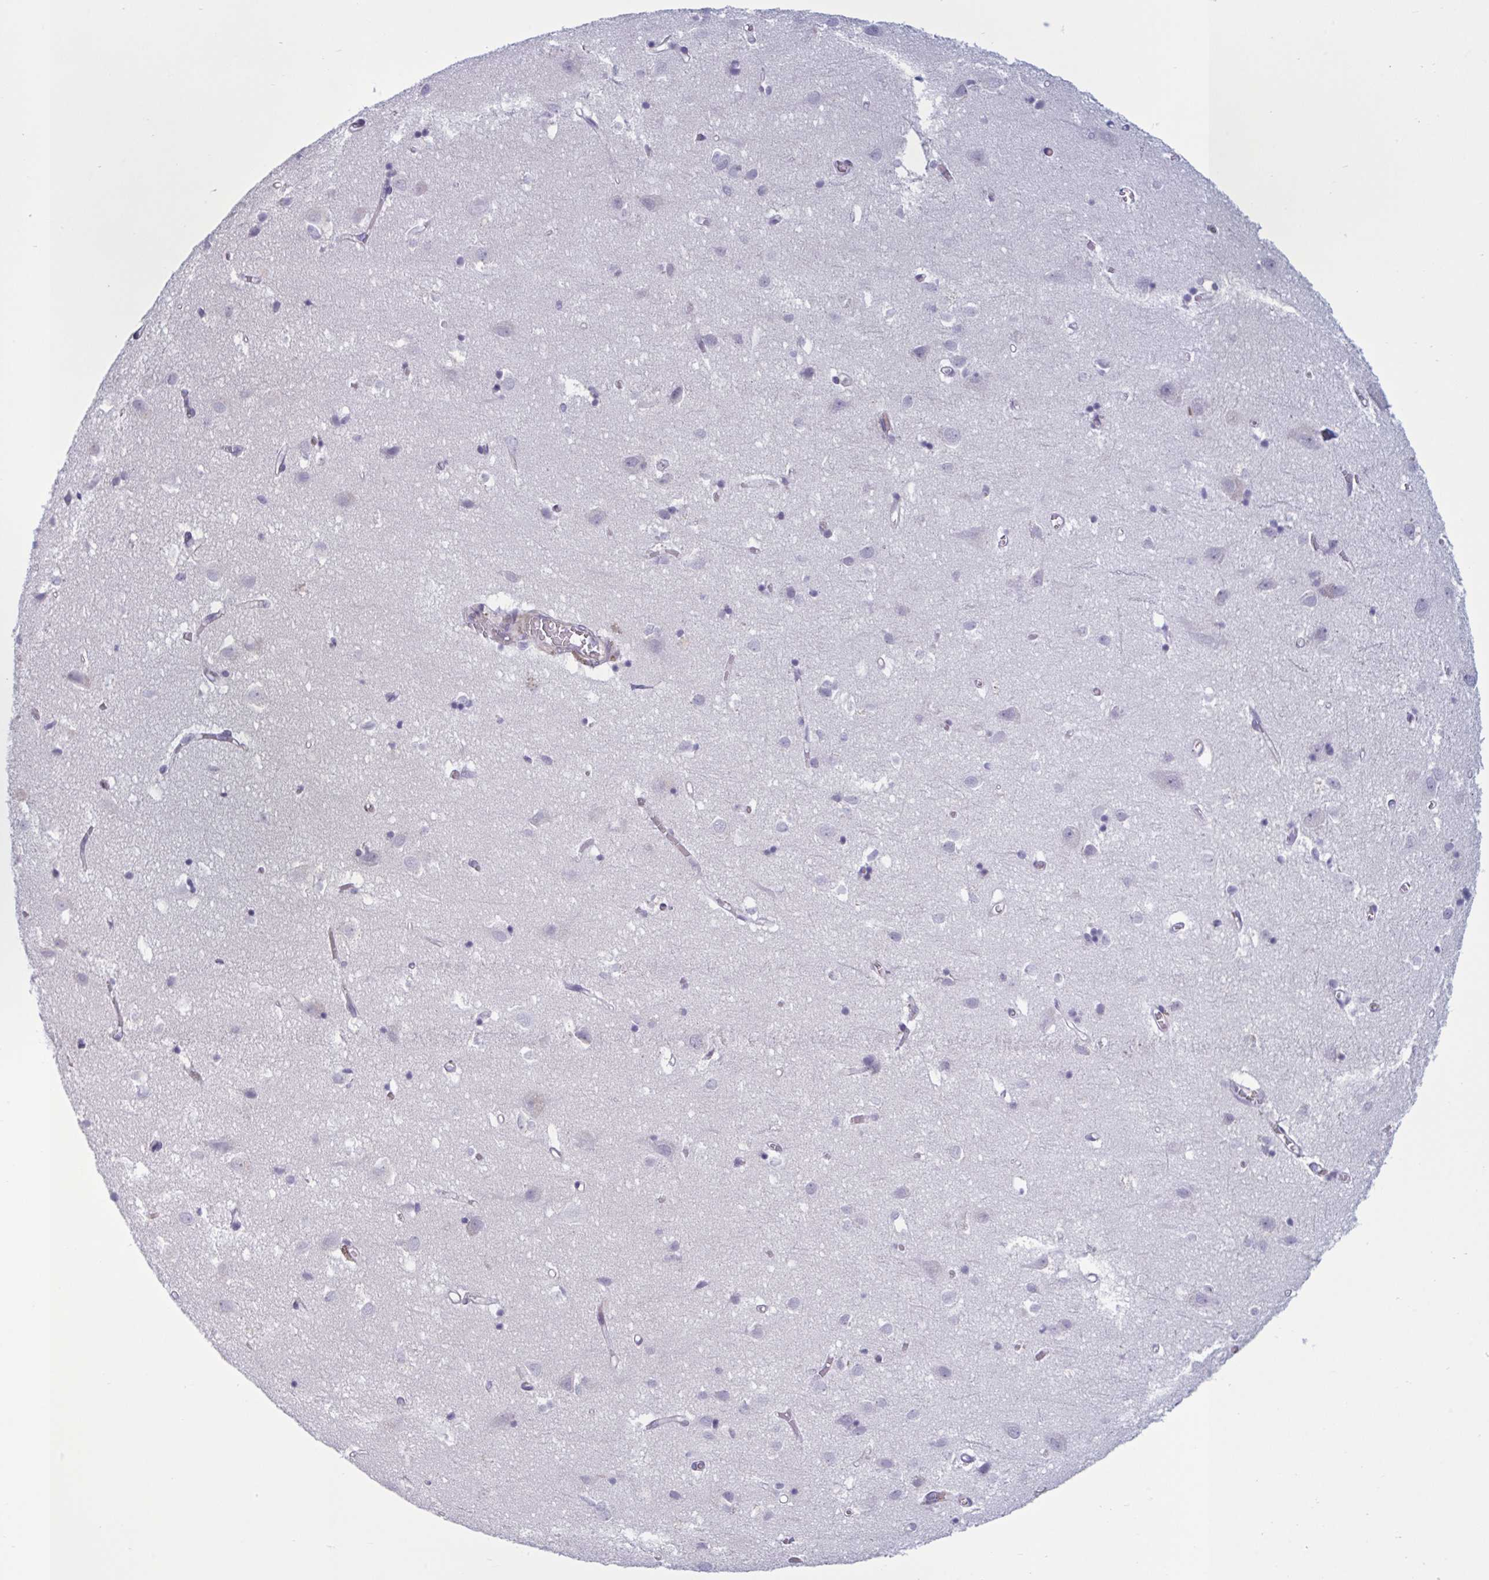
{"staining": {"intensity": "negative", "quantity": "none", "location": "none"}, "tissue": "cerebral cortex", "cell_type": "Endothelial cells", "image_type": "normal", "snomed": [{"axis": "morphology", "description": "Normal tissue, NOS"}, {"axis": "topography", "description": "Cerebral cortex"}], "caption": "Endothelial cells show no significant staining in normal cerebral cortex. (Brightfield microscopy of DAB (3,3'-diaminobenzidine) immunohistochemistry at high magnification).", "gene": "OR1L3", "patient": {"sex": "male", "age": 70}}